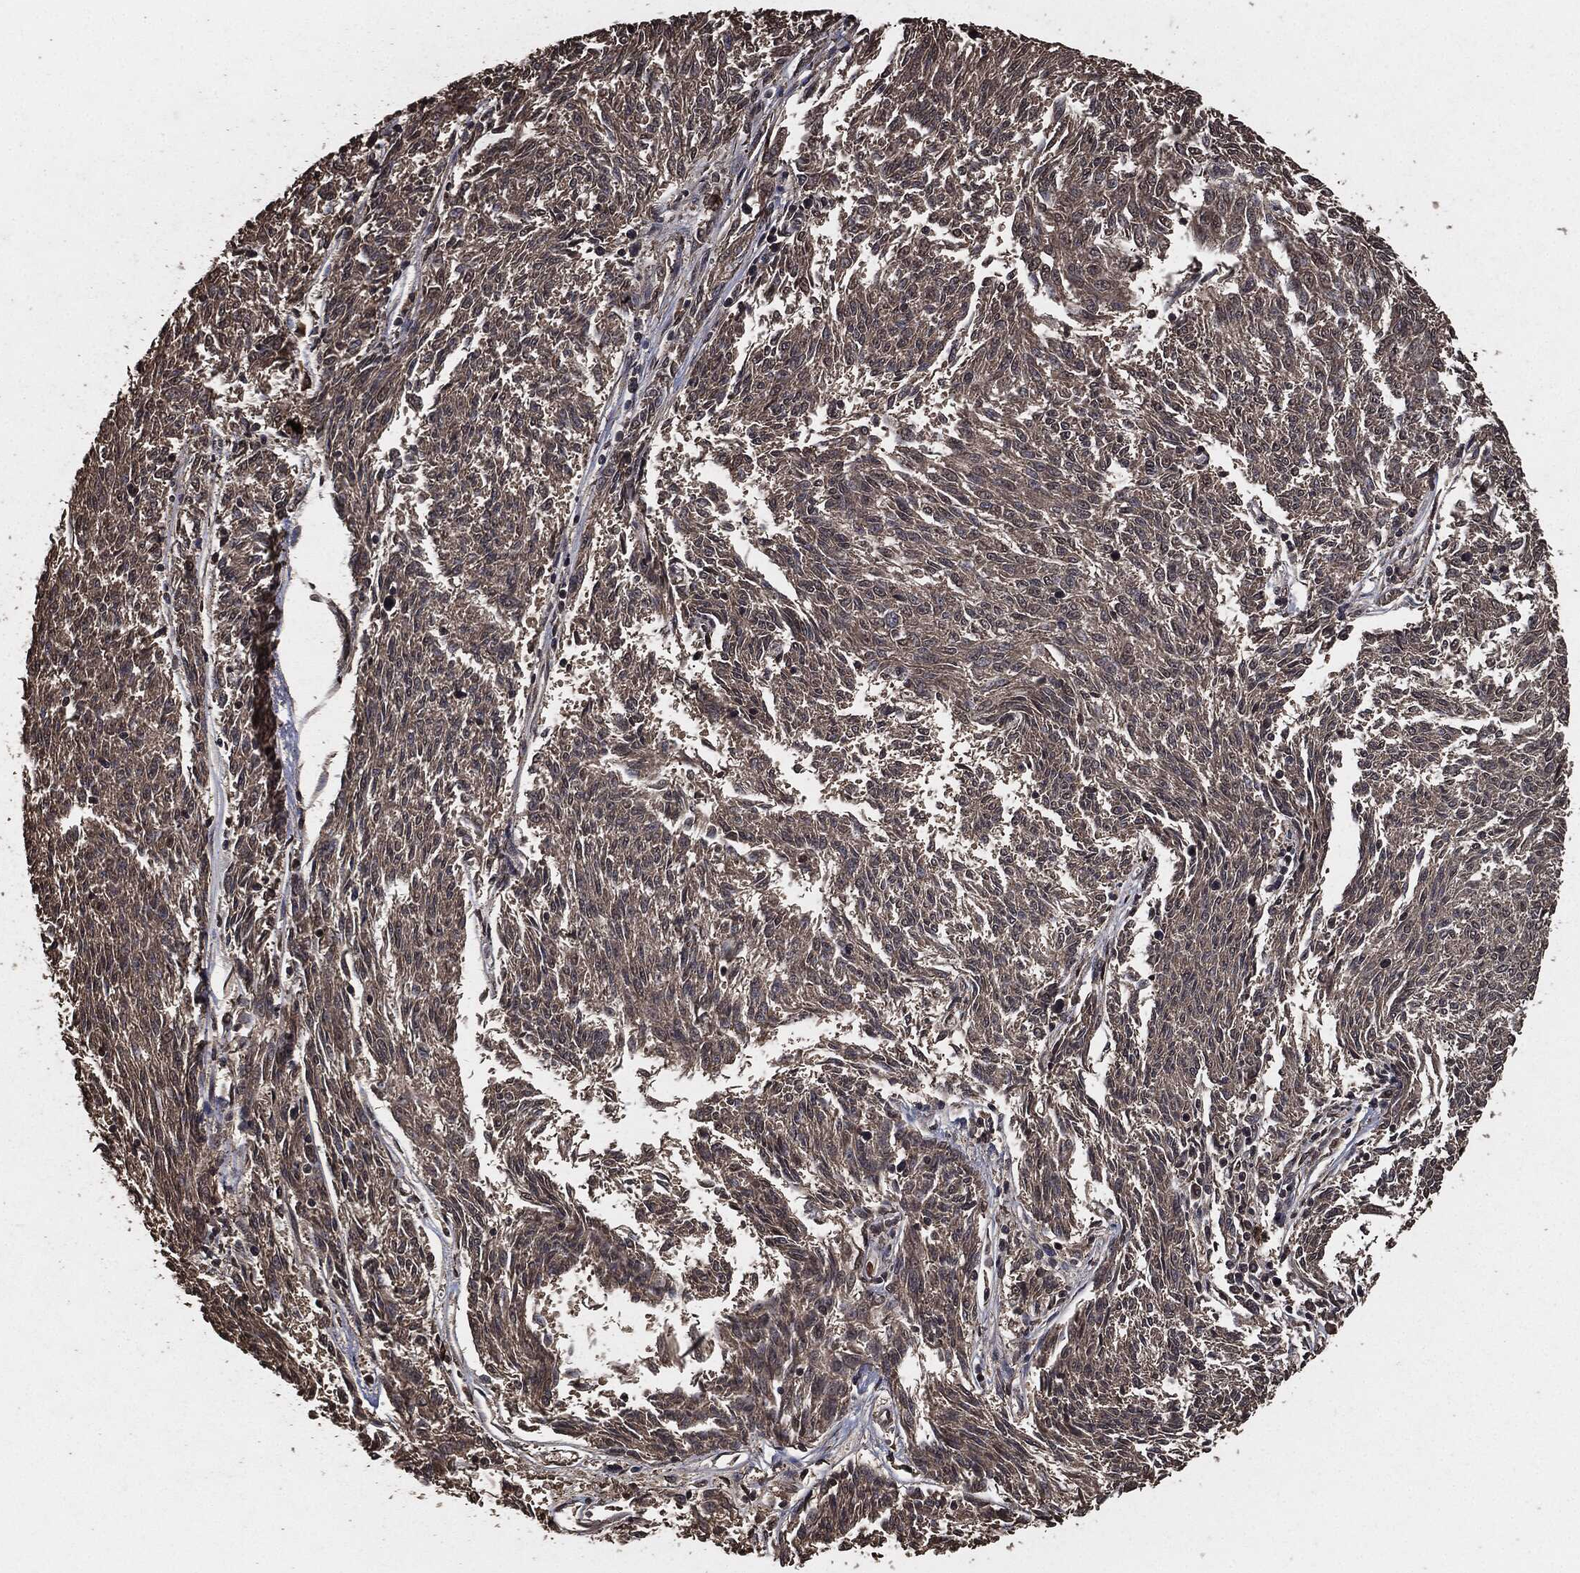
{"staining": {"intensity": "weak", "quantity": "25%-75%", "location": "cytoplasmic/membranous"}, "tissue": "melanoma", "cell_type": "Tumor cells", "image_type": "cancer", "snomed": [{"axis": "morphology", "description": "Malignant melanoma, NOS"}, {"axis": "topography", "description": "Skin"}], "caption": "Protein analysis of melanoma tissue displays weak cytoplasmic/membranous positivity in approximately 25%-75% of tumor cells. The staining was performed using DAB (3,3'-diaminobenzidine) to visualize the protein expression in brown, while the nuclei were stained in blue with hematoxylin (Magnification: 20x).", "gene": "AKT1S1", "patient": {"sex": "female", "age": 72}}